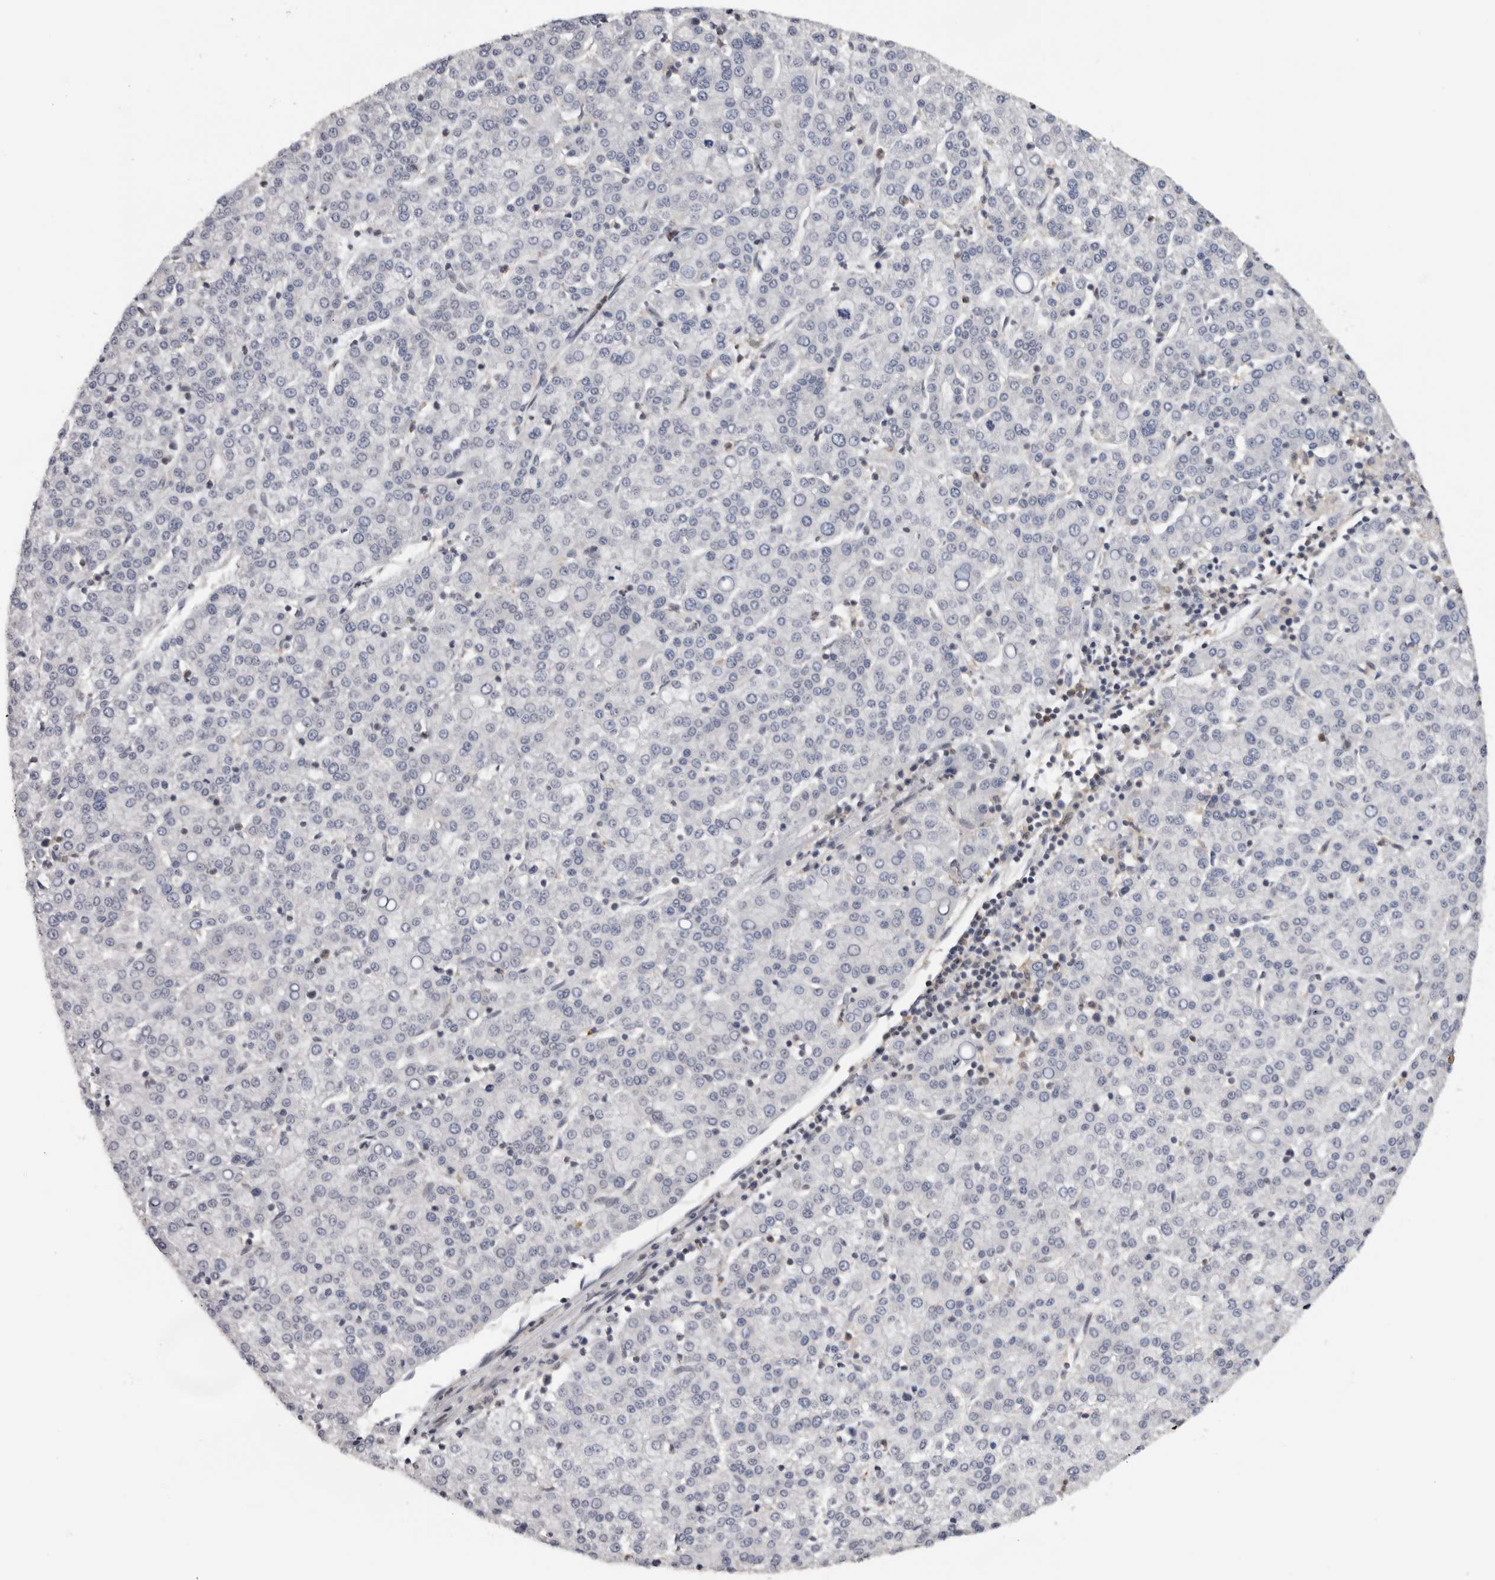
{"staining": {"intensity": "negative", "quantity": "none", "location": "none"}, "tissue": "liver cancer", "cell_type": "Tumor cells", "image_type": "cancer", "snomed": [{"axis": "morphology", "description": "Carcinoma, Hepatocellular, NOS"}, {"axis": "topography", "description": "Liver"}], "caption": "Image shows no significant protein positivity in tumor cells of liver cancer. (Brightfield microscopy of DAB IHC at high magnification).", "gene": "KIF2B", "patient": {"sex": "female", "age": 58}}